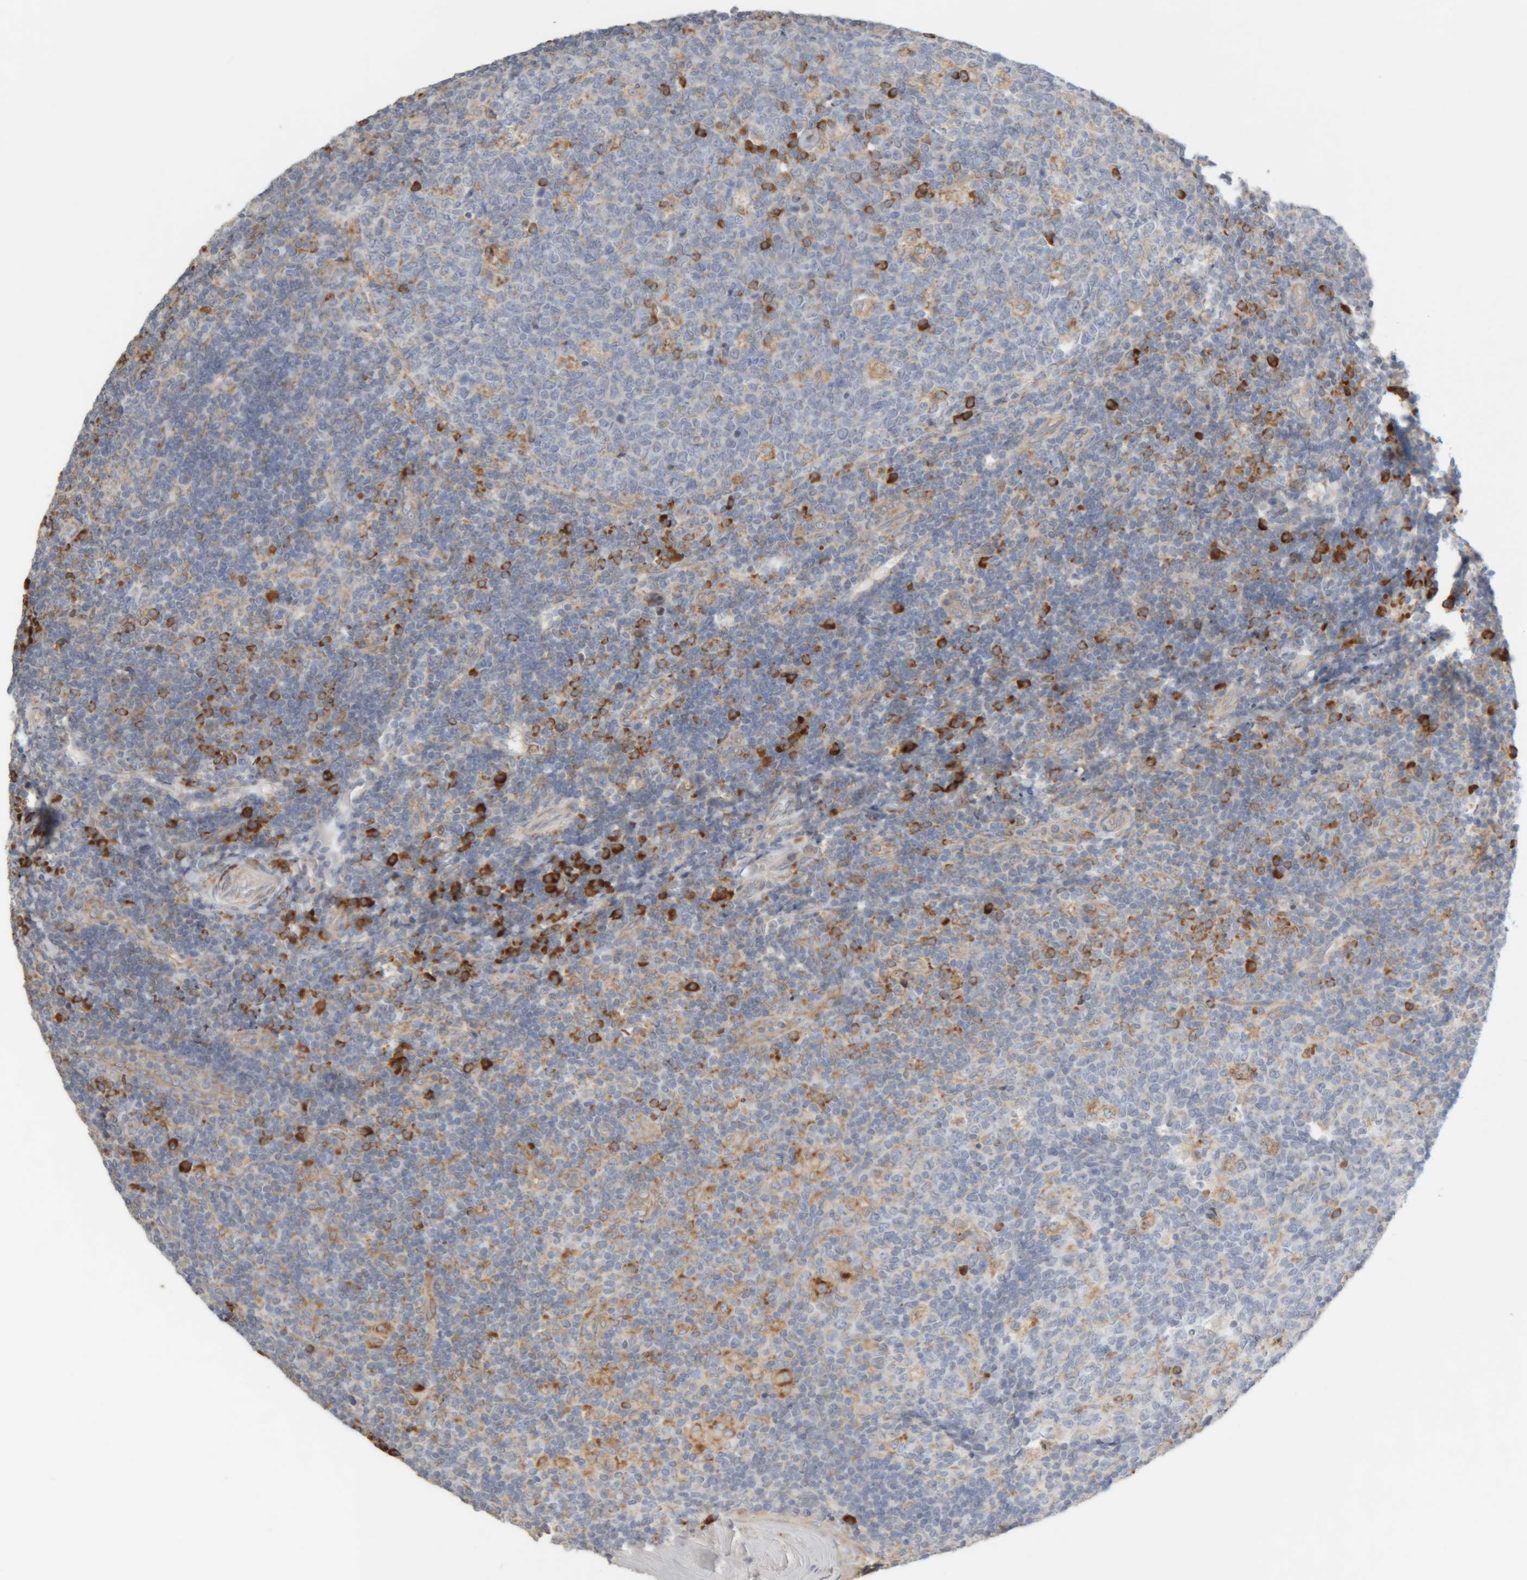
{"staining": {"intensity": "moderate", "quantity": "<25%", "location": "cytoplasmic/membranous"}, "tissue": "tonsil", "cell_type": "Germinal center cells", "image_type": "normal", "snomed": [{"axis": "morphology", "description": "Normal tissue, NOS"}, {"axis": "topography", "description": "Tonsil"}], "caption": "Protein staining of benign tonsil shows moderate cytoplasmic/membranous expression in about <25% of germinal center cells.", "gene": "RPN2", "patient": {"sex": "female", "age": 19}}